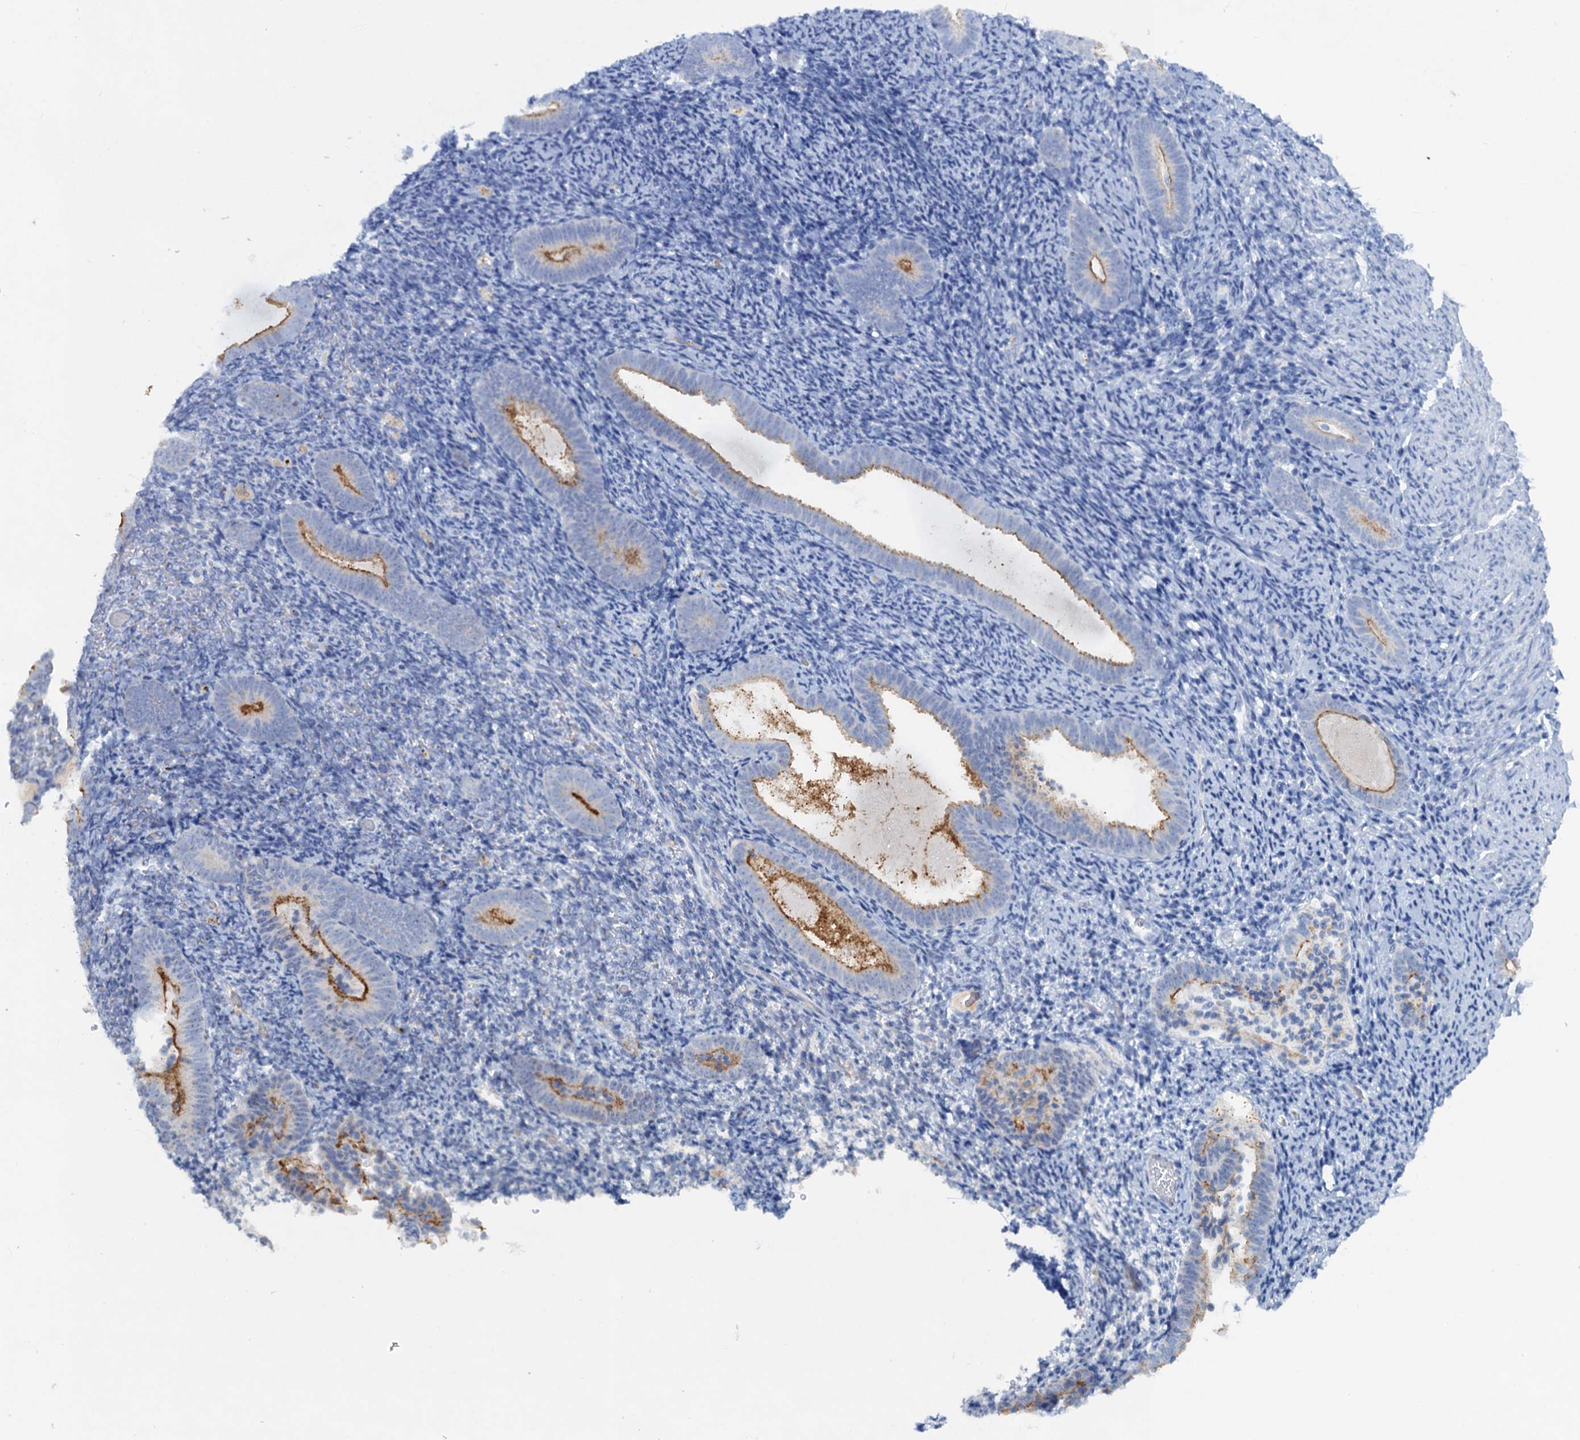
{"staining": {"intensity": "negative", "quantity": "none", "location": "none"}, "tissue": "endometrium", "cell_type": "Cells in endometrial stroma", "image_type": "normal", "snomed": [{"axis": "morphology", "description": "Normal tissue, NOS"}, {"axis": "topography", "description": "Endometrium"}], "caption": "High power microscopy histopathology image of an immunohistochemistry image of benign endometrium, revealing no significant staining in cells in endometrial stroma.", "gene": "PLLP", "patient": {"sex": "female", "age": 51}}